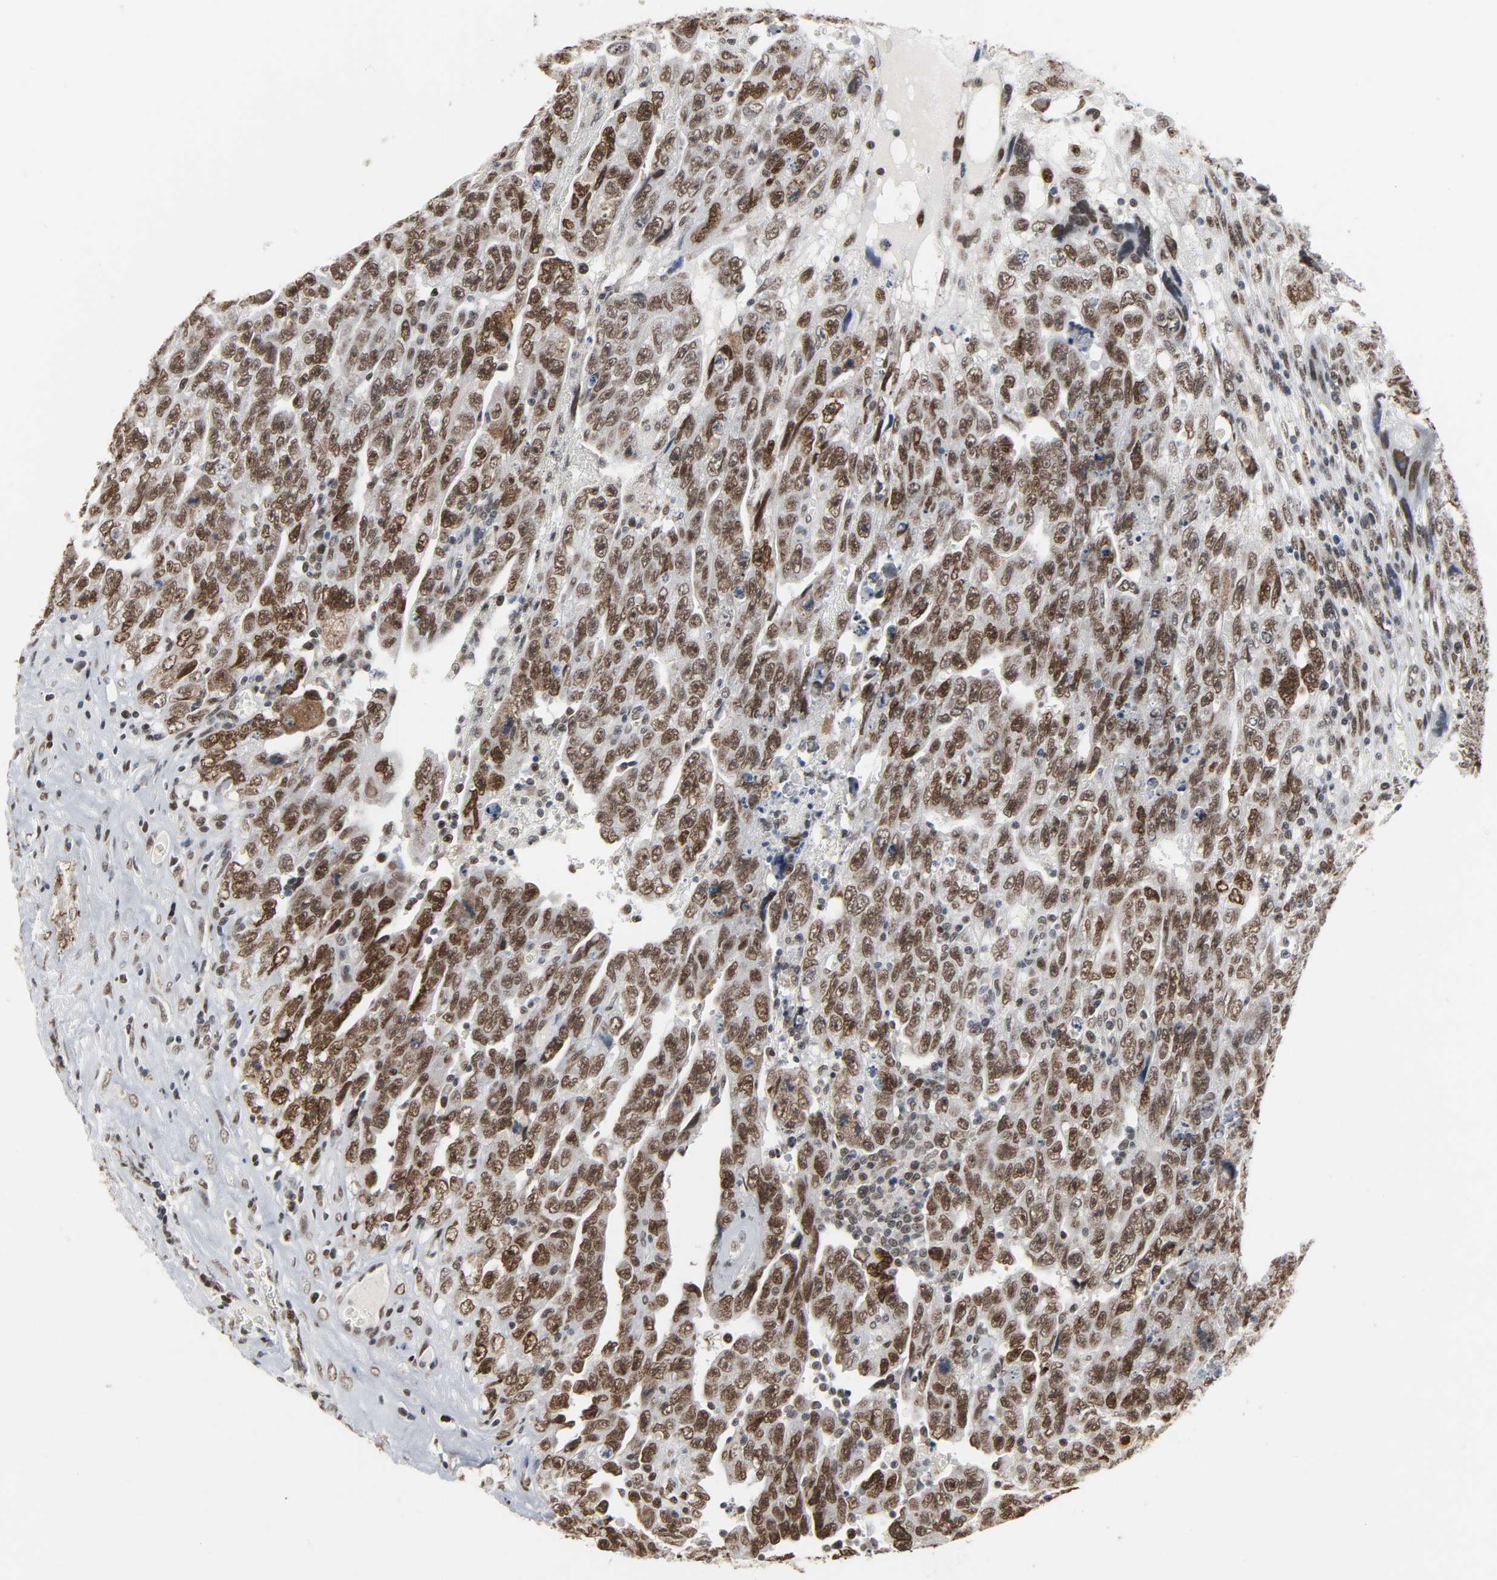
{"staining": {"intensity": "strong", "quantity": ">75%", "location": "nuclear"}, "tissue": "testis cancer", "cell_type": "Tumor cells", "image_type": "cancer", "snomed": [{"axis": "morphology", "description": "Carcinoma, Embryonal, NOS"}, {"axis": "topography", "description": "Testis"}], "caption": "Immunohistochemical staining of human testis embryonal carcinoma displays high levels of strong nuclear positivity in approximately >75% of tumor cells.", "gene": "DAZAP1", "patient": {"sex": "male", "age": 28}}